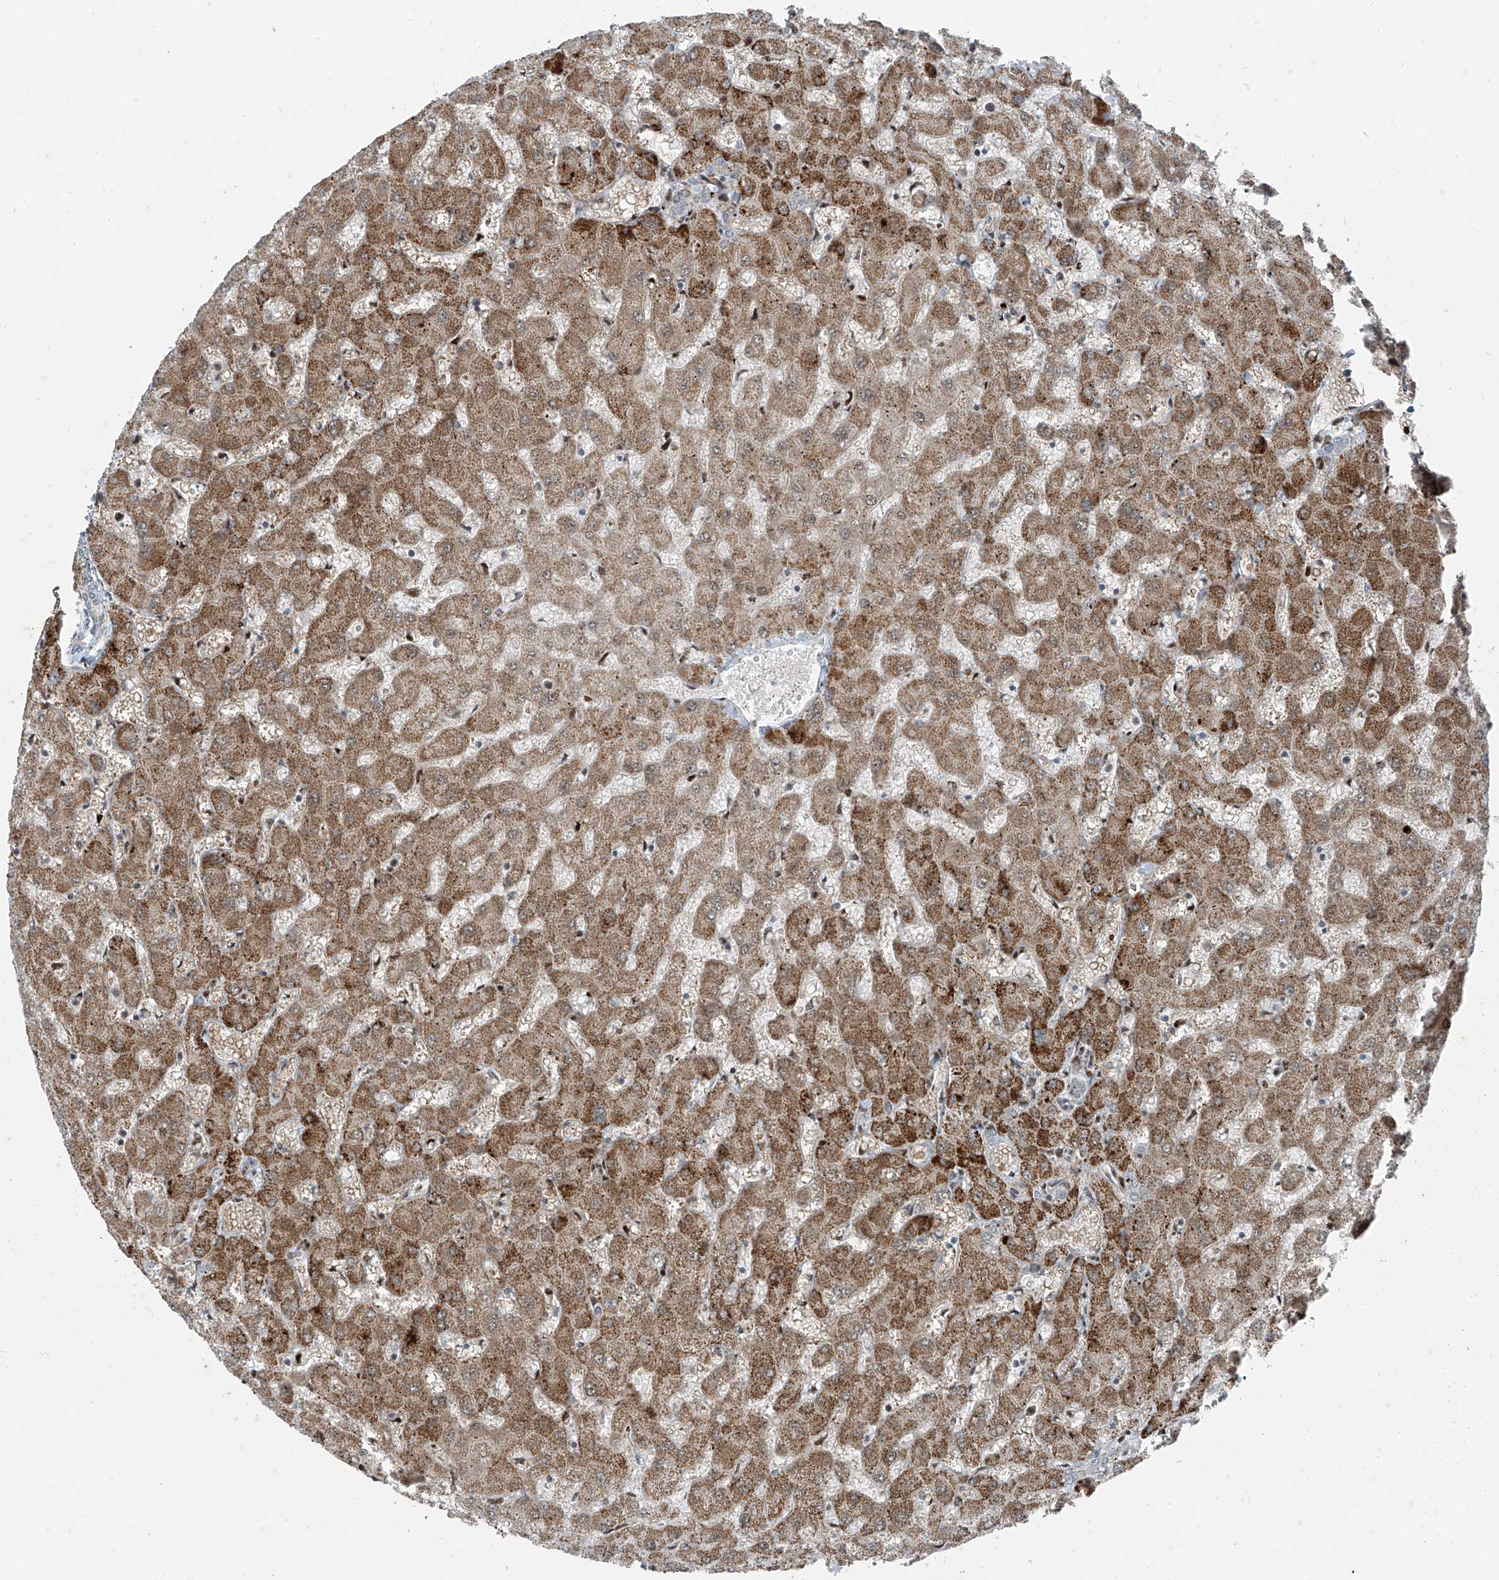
{"staining": {"intensity": "negative", "quantity": "none", "location": "none"}, "tissue": "liver", "cell_type": "Cholangiocytes", "image_type": "normal", "snomed": [{"axis": "morphology", "description": "Normal tissue, NOS"}, {"axis": "topography", "description": "Liver"}], "caption": "The immunohistochemistry (IHC) photomicrograph has no significant staining in cholangiocytes of liver. The staining was performed using DAB (3,3'-diaminobenzidine) to visualize the protein expression in brown, while the nuclei were stained in blue with hematoxylin (Magnification: 20x).", "gene": "PPCS", "patient": {"sex": "female", "age": 63}}